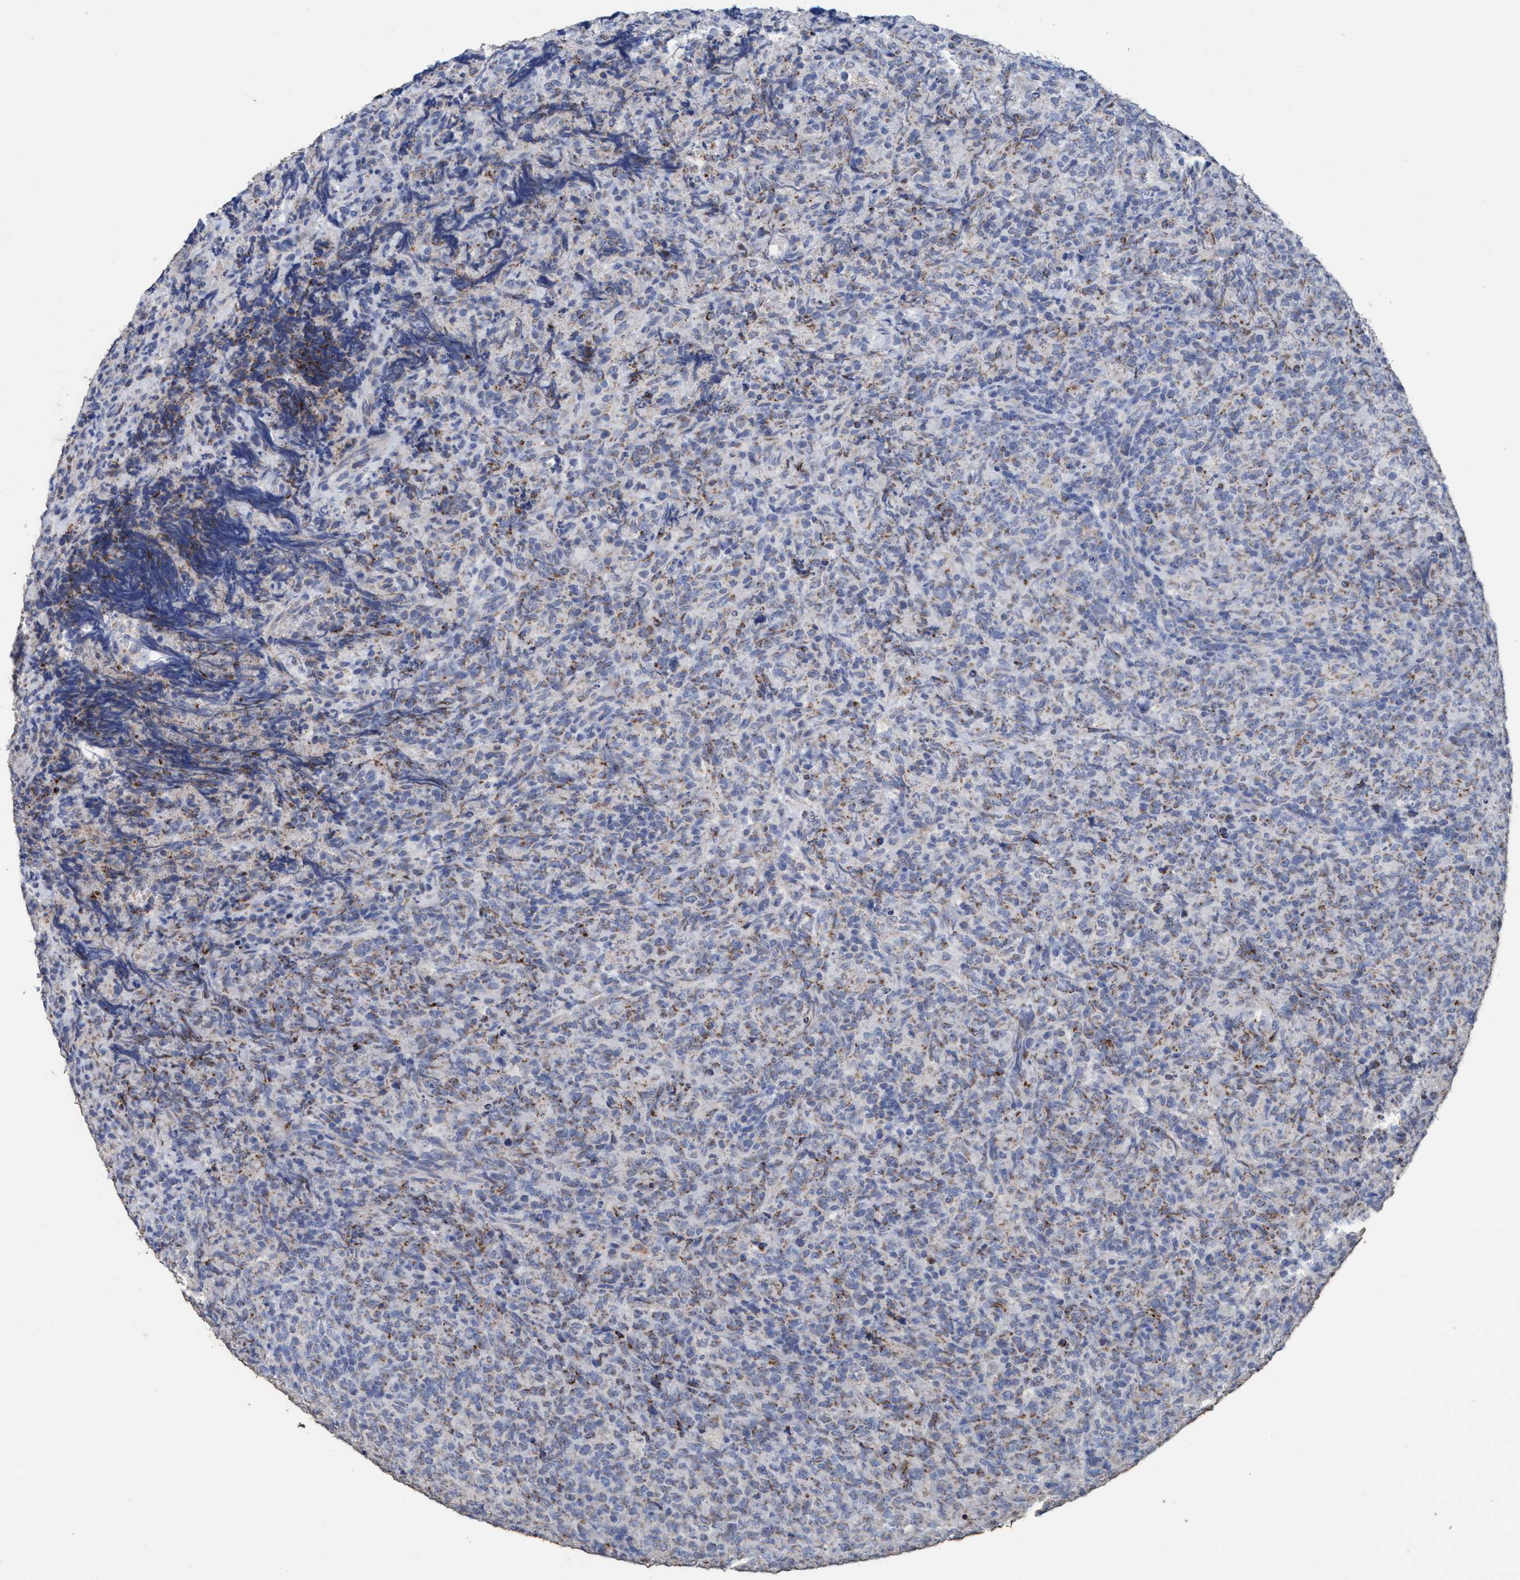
{"staining": {"intensity": "moderate", "quantity": "<25%", "location": "cytoplasmic/membranous"}, "tissue": "lymphoma", "cell_type": "Tumor cells", "image_type": "cancer", "snomed": [{"axis": "morphology", "description": "Malignant lymphoma, non-Hodgkin's type, High grade"}, {"axis": "topography", "description": "Tonsil"}], "caption": "The photomicrograph shows a brown stain indicating the presence of a protein in the cytoplasmic/membranous of tumor cells in malignant lymphoma, non-Hodgkin's type (high-grade).", "gene": "RSAD1", "patient": {"sex": "female", "age": 36}}